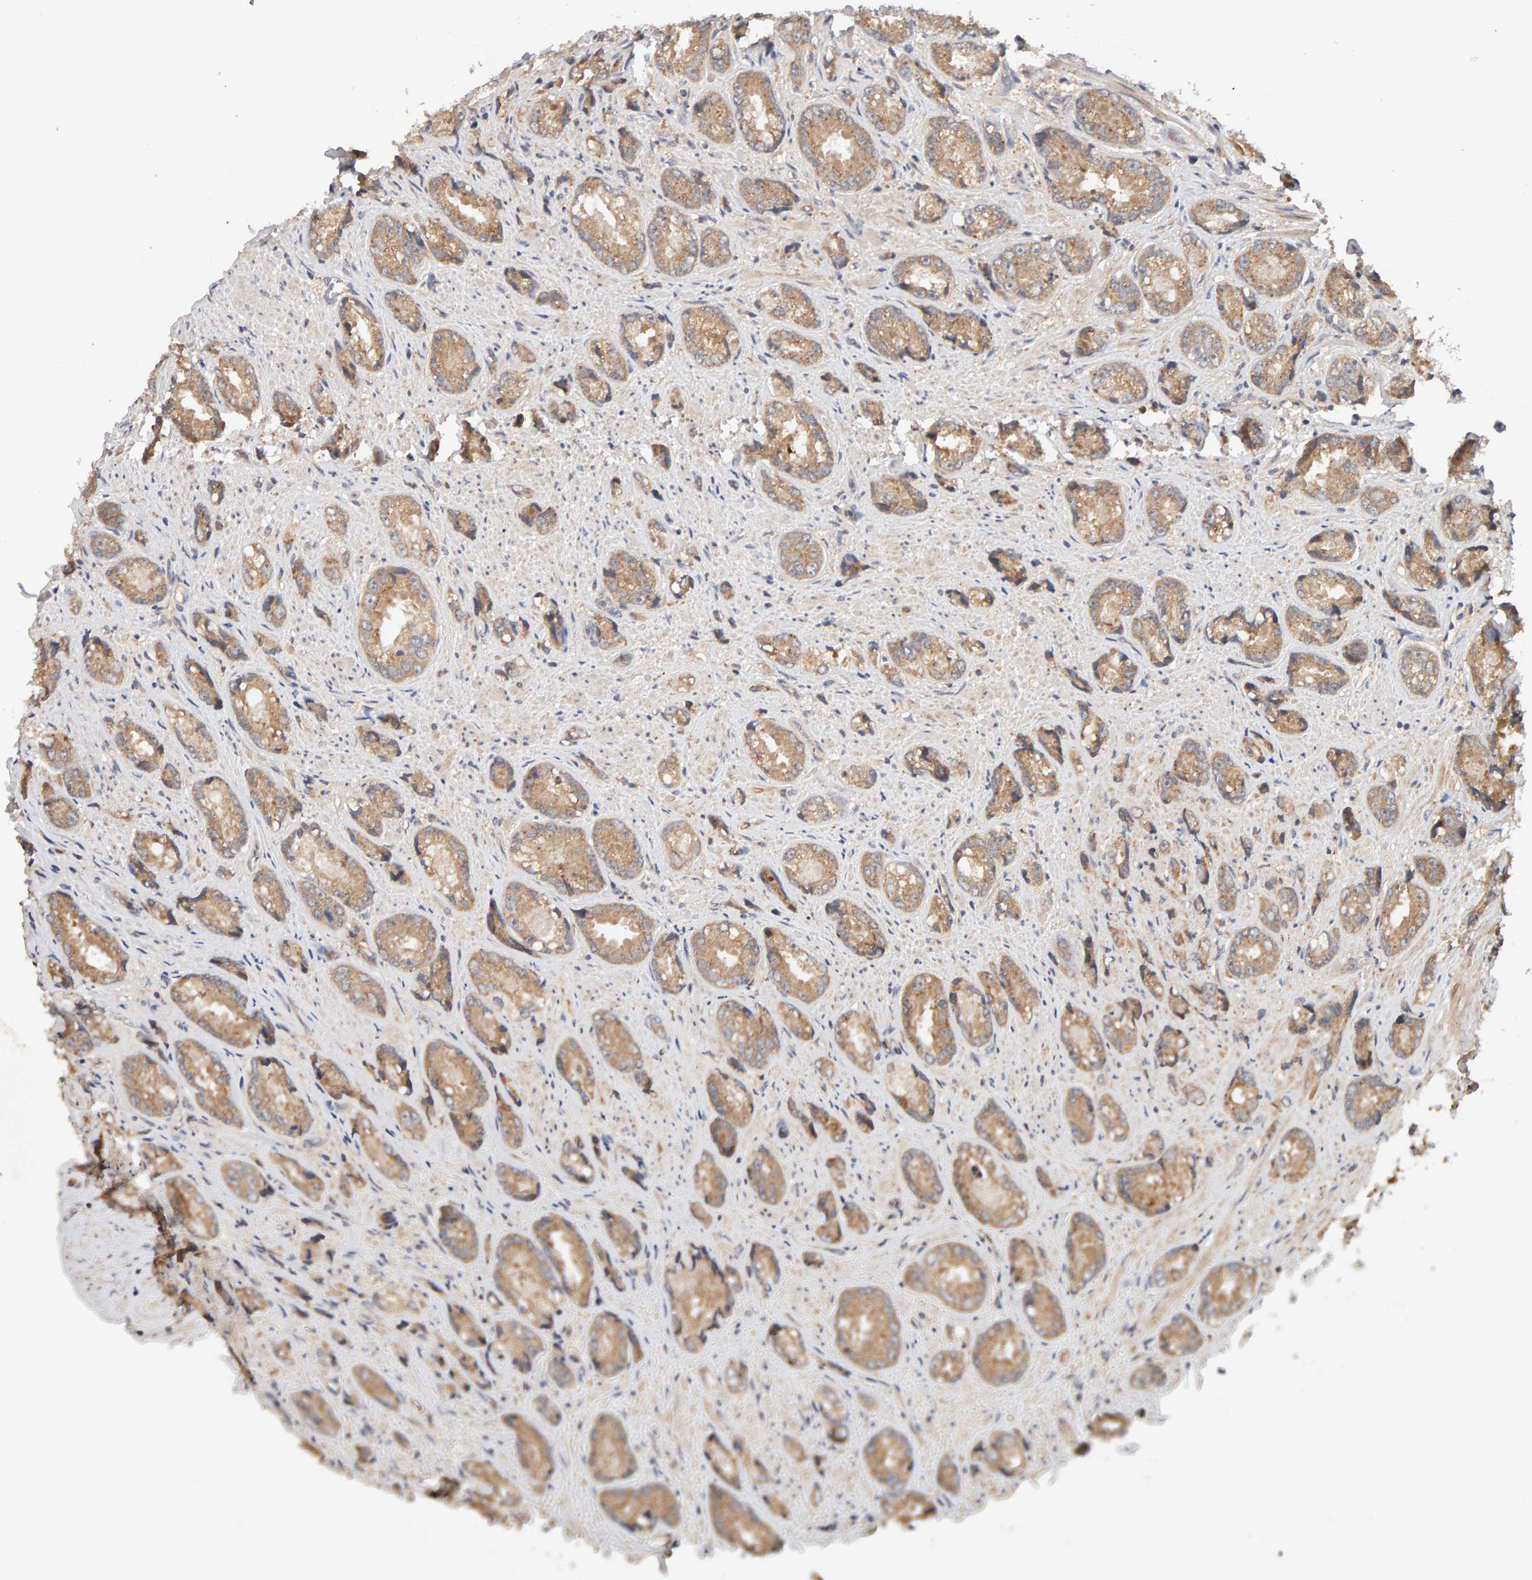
{"staining": {"intensity": "moderate", "quantity": ">75%", "location": "cytoplasmic/membranous"}, "tissue": "prostate cancer", "cell_type": "Tumor cells", "image_type": "cancer", "snomed": [{"axis": "morphology", "description": "Adenocarcinoma, High grade"}, {"axis": "topography", "description": "Prostate"}], "caption": "Brown immunohistochemical staining in prostate adenocarcinoma (high-grade) reveals moderate cytoplasmic/membranous positivity in about >75% of tumor cells.", "gene": "DNAJC7", "patient": {"sex": "male", "age": 61}}